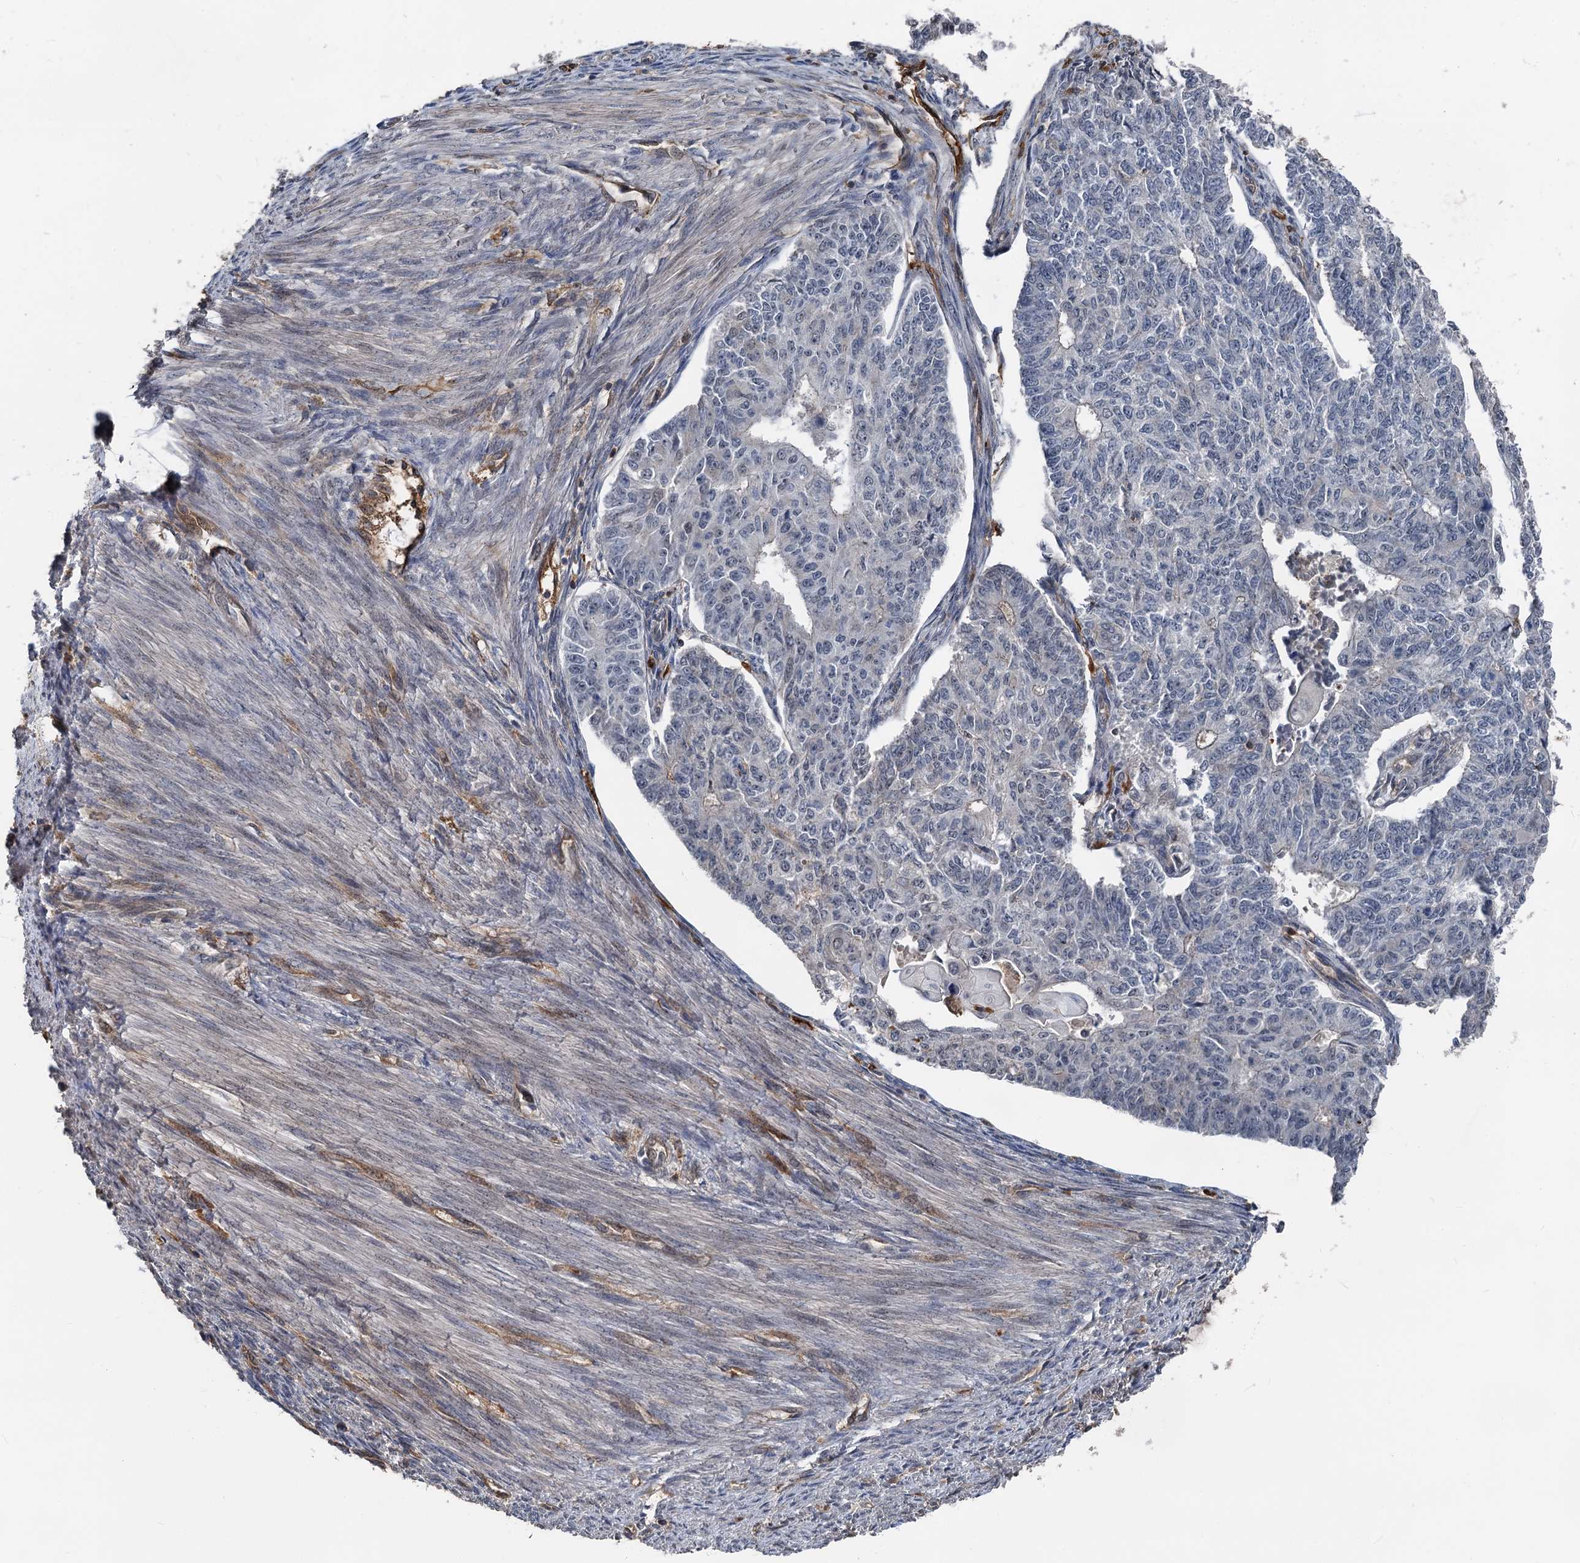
{"staining": {"intensity": "negative", "quantity": "none", "location": "none"}, "tissue": "endometrial cancer", "cell_type": "Tumor cells", "image_type": "cancer", "snomed": [{"axis": "morphology", "description": "Adenocarcinoma, NOS"}, {"axis": "topography", "description": "Endometrium"}], "caption": "There is no significant expression in tumor cells of adenocarcinoma (endometrial).", "gene": "PLEKHO2", "patient": {"sex": "female", "age": 32}}